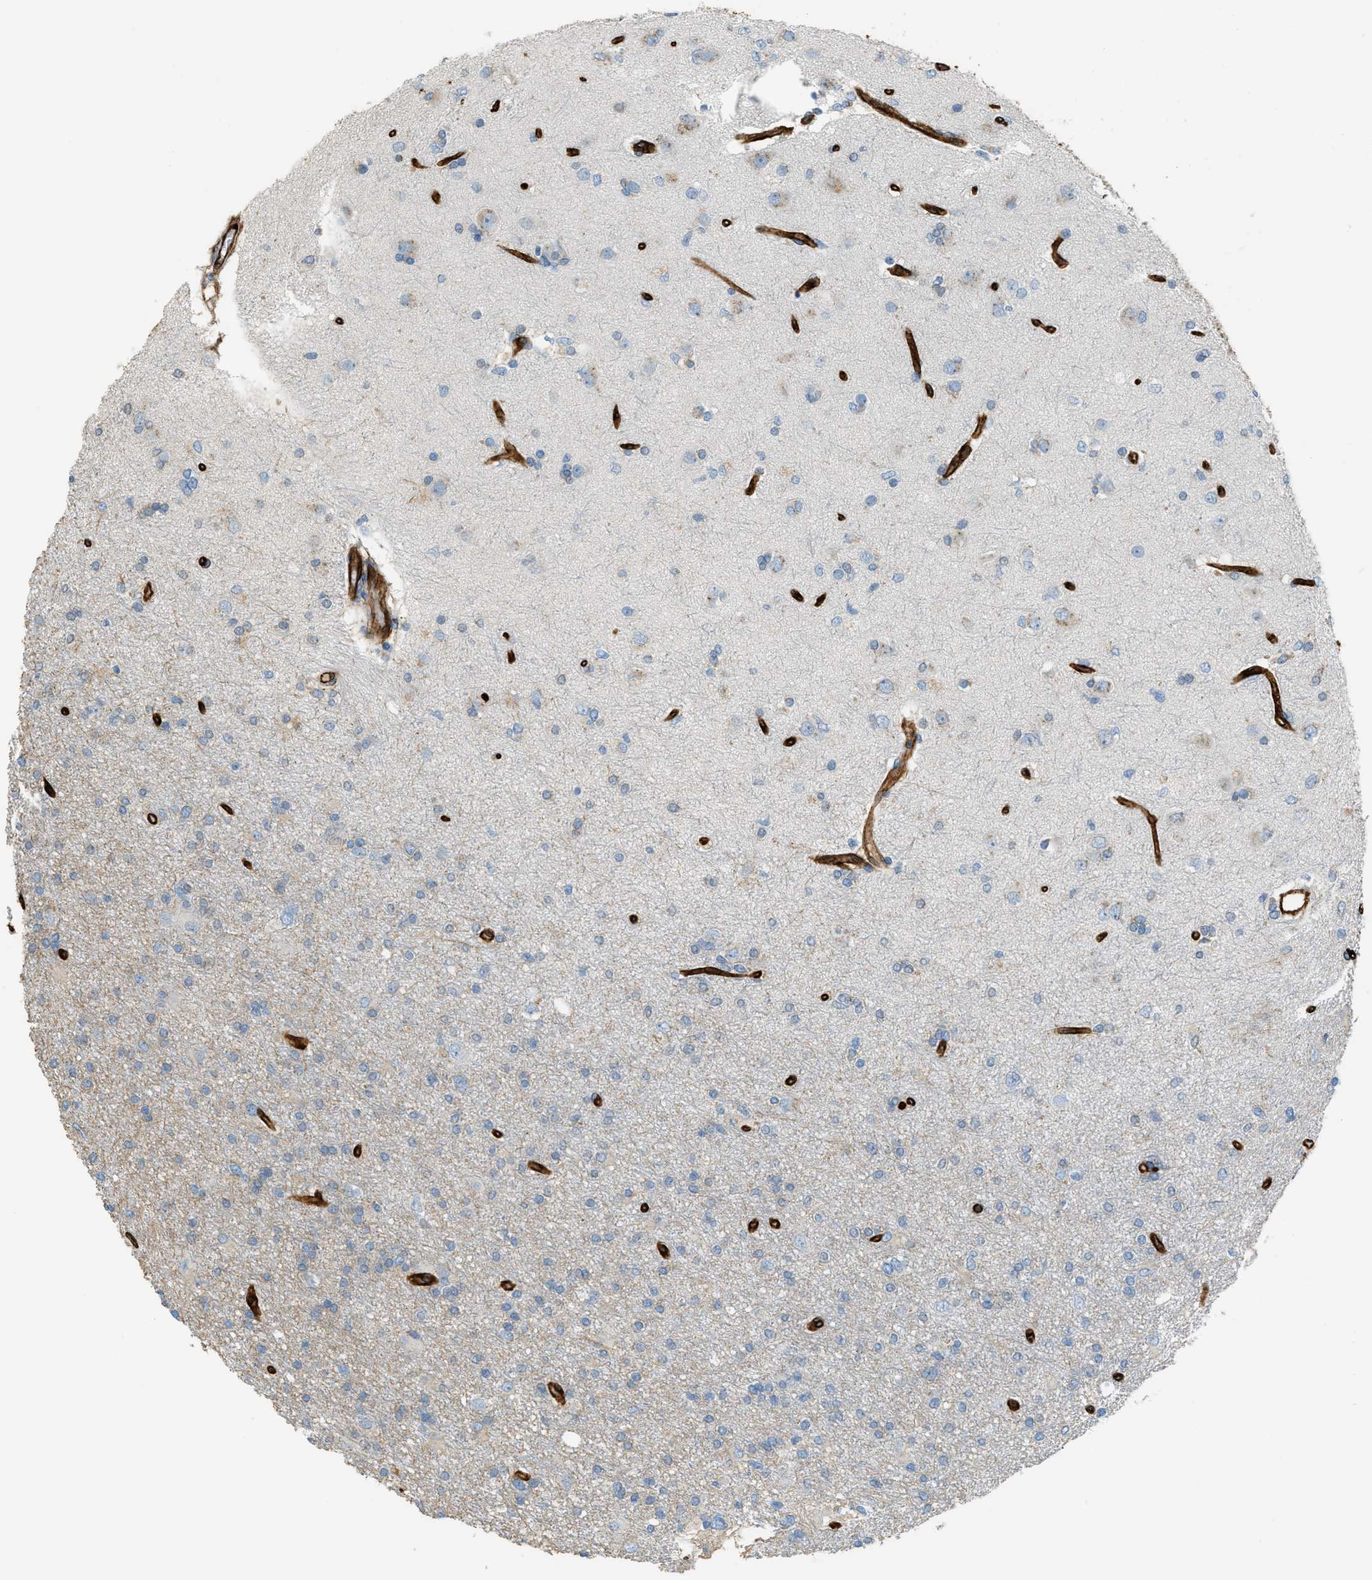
{"staining": {"intensity": "negative", "quantity": "none", "location": "none"}, "tissue": "glioma", "cell_type": "Tumor cells", "image_type": "cancer", "snomed": [{"axis": "morphology", "description": "Glioma, malignant, High grade"}, {"axis": "topography", "description": "Brain"}], "caption": "Immunohistochemistry image of glioma stained for a protein (brown), which reveals no positivity in tumor cells.", "gene": "SLC22A15", "patient": {"sex": "female", "age": 59}}